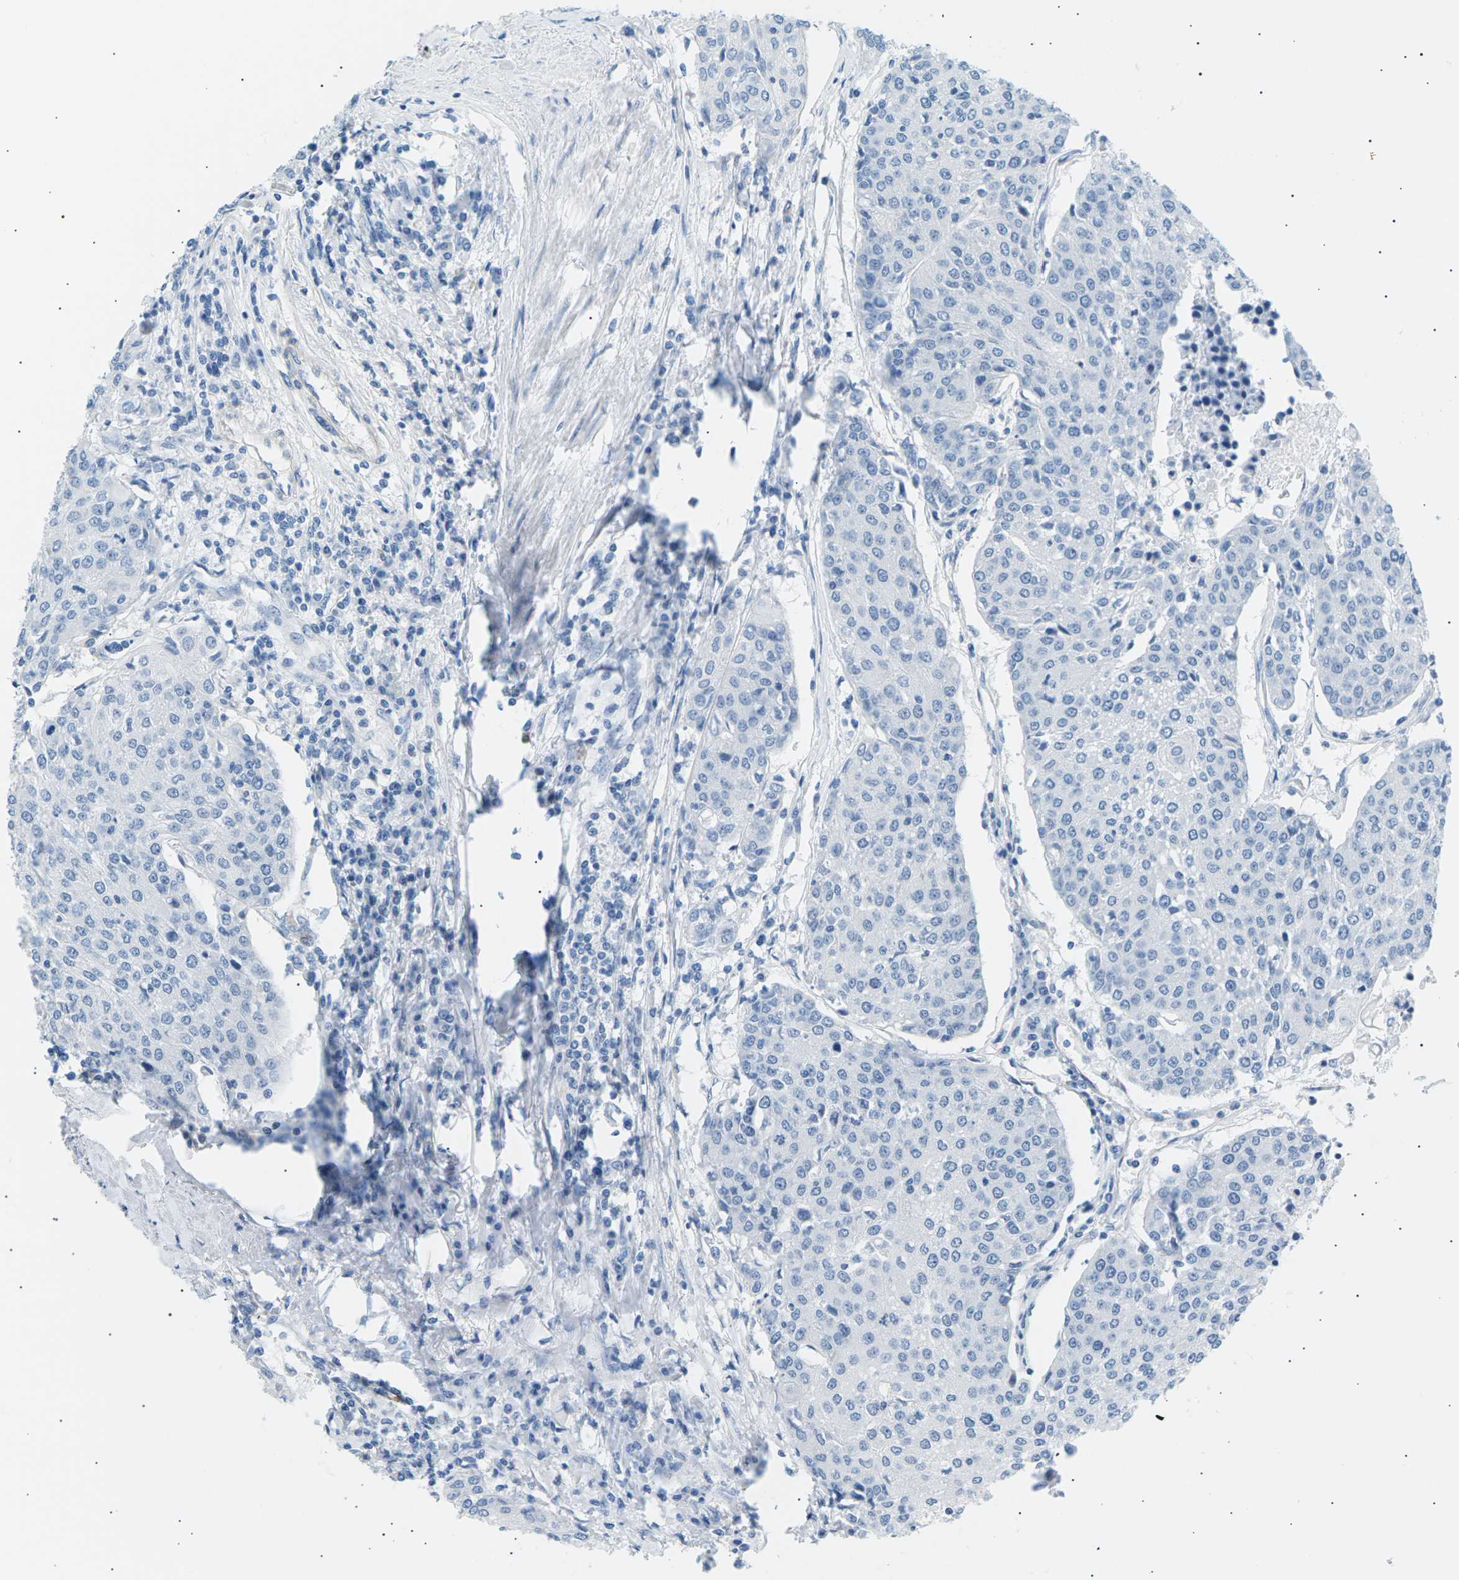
{"staining": {"intensity": "negative", "quantity": "none", "location": "none"}, "tissue": "urothelial cancer", "cell_type": "Tumor cells", "image_type": "cancer", "snomed": [{"axis": "morphology", "description": "Urothelial carcinoma, High grade"}, {"axis": "topography", "description": "Urinary bladder"}], "caption": "Protein analysis of high-grade urothelial carcinoma reveals no significant positivity in tumor cells.", "gene": "SEPTIN5", "patient": {"sex": "female", "age": 85}}